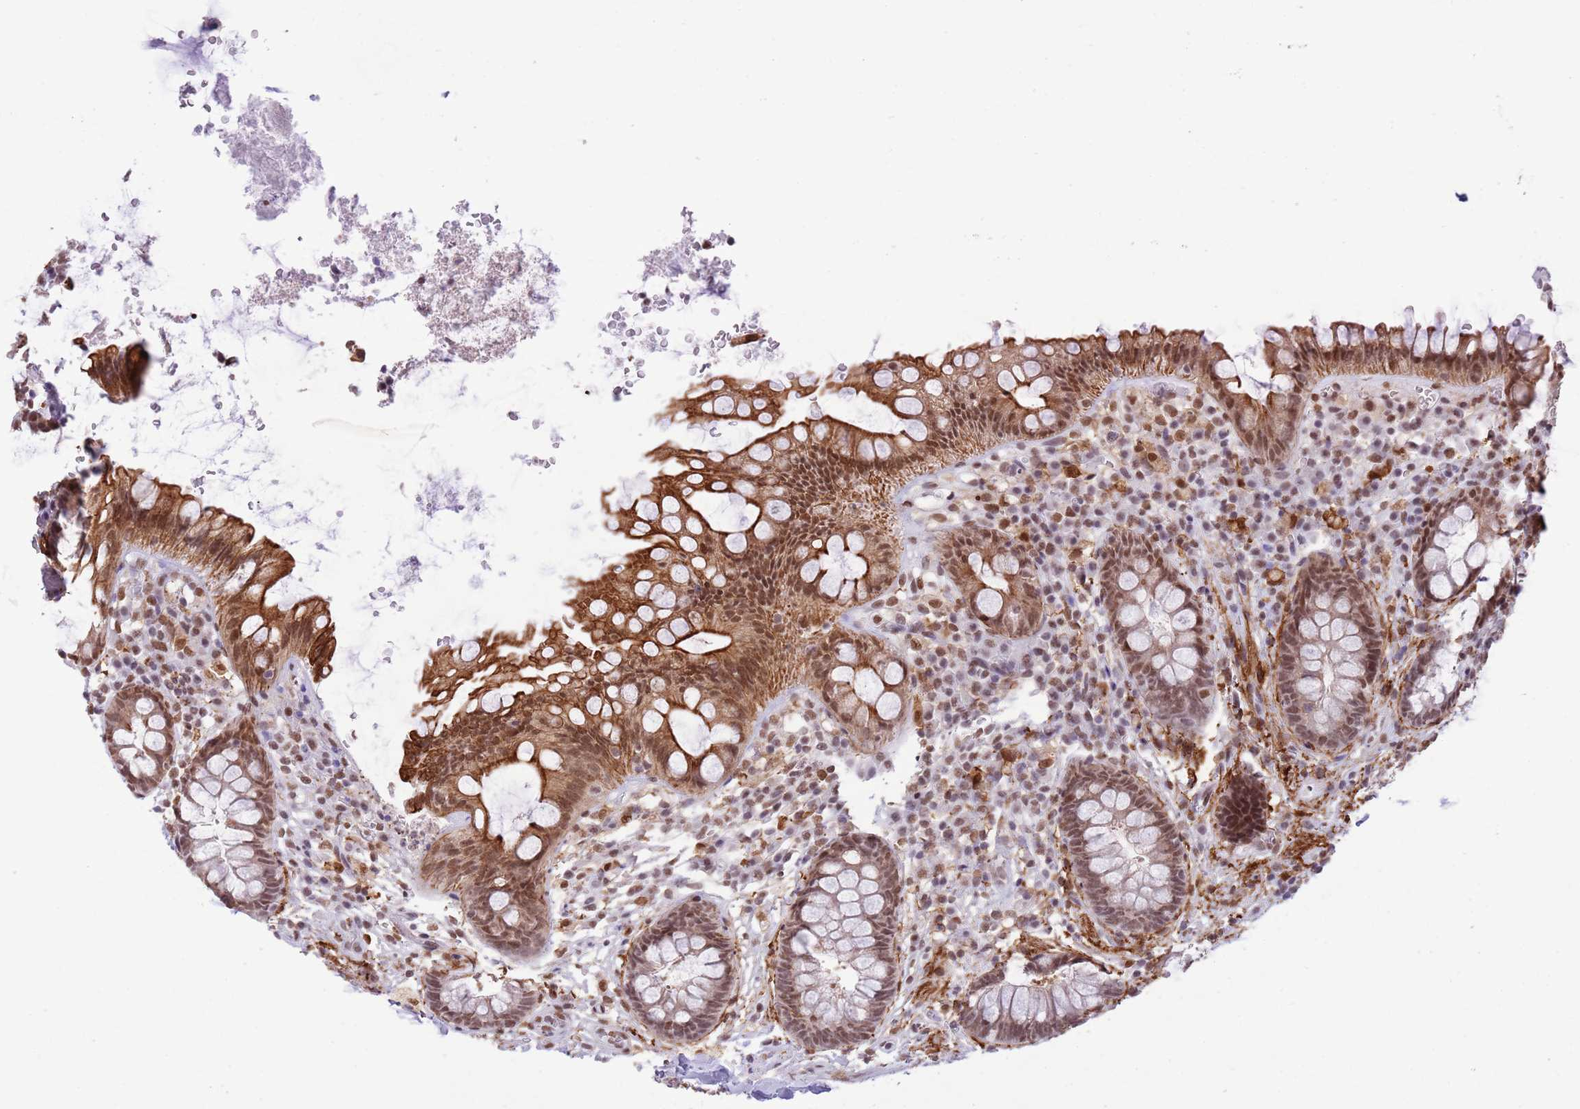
{"staining": {"intensity": "moderate", "quantity": ">75%", "location": "cytoplasmic/membranous,nuclear"}, "tissue": "rectum", "cell_type": "Glandular cells", "image_type": "normal", "snomed": [{"axis": "morphology", "description": "Normal tissue, NOS"}, {"axis": "topography", "description": "Rectum"}, {"axis": "topography", "description": "Peripheral nerve tissue"}], "caption": "Protein expression analysis of unremarkable rectum exhibits moderate cytoplasmic/membranous,nuclear staining in about >75% of glandular cells. The staining is performed using DAB (3,3'-diaminobenzidine) brown chromogen to label protein expression. The nuclei are counter-stained blue using hematoxylin.", "gene": "TRIM32", "patient": {"sex": "female", "age": 69}}